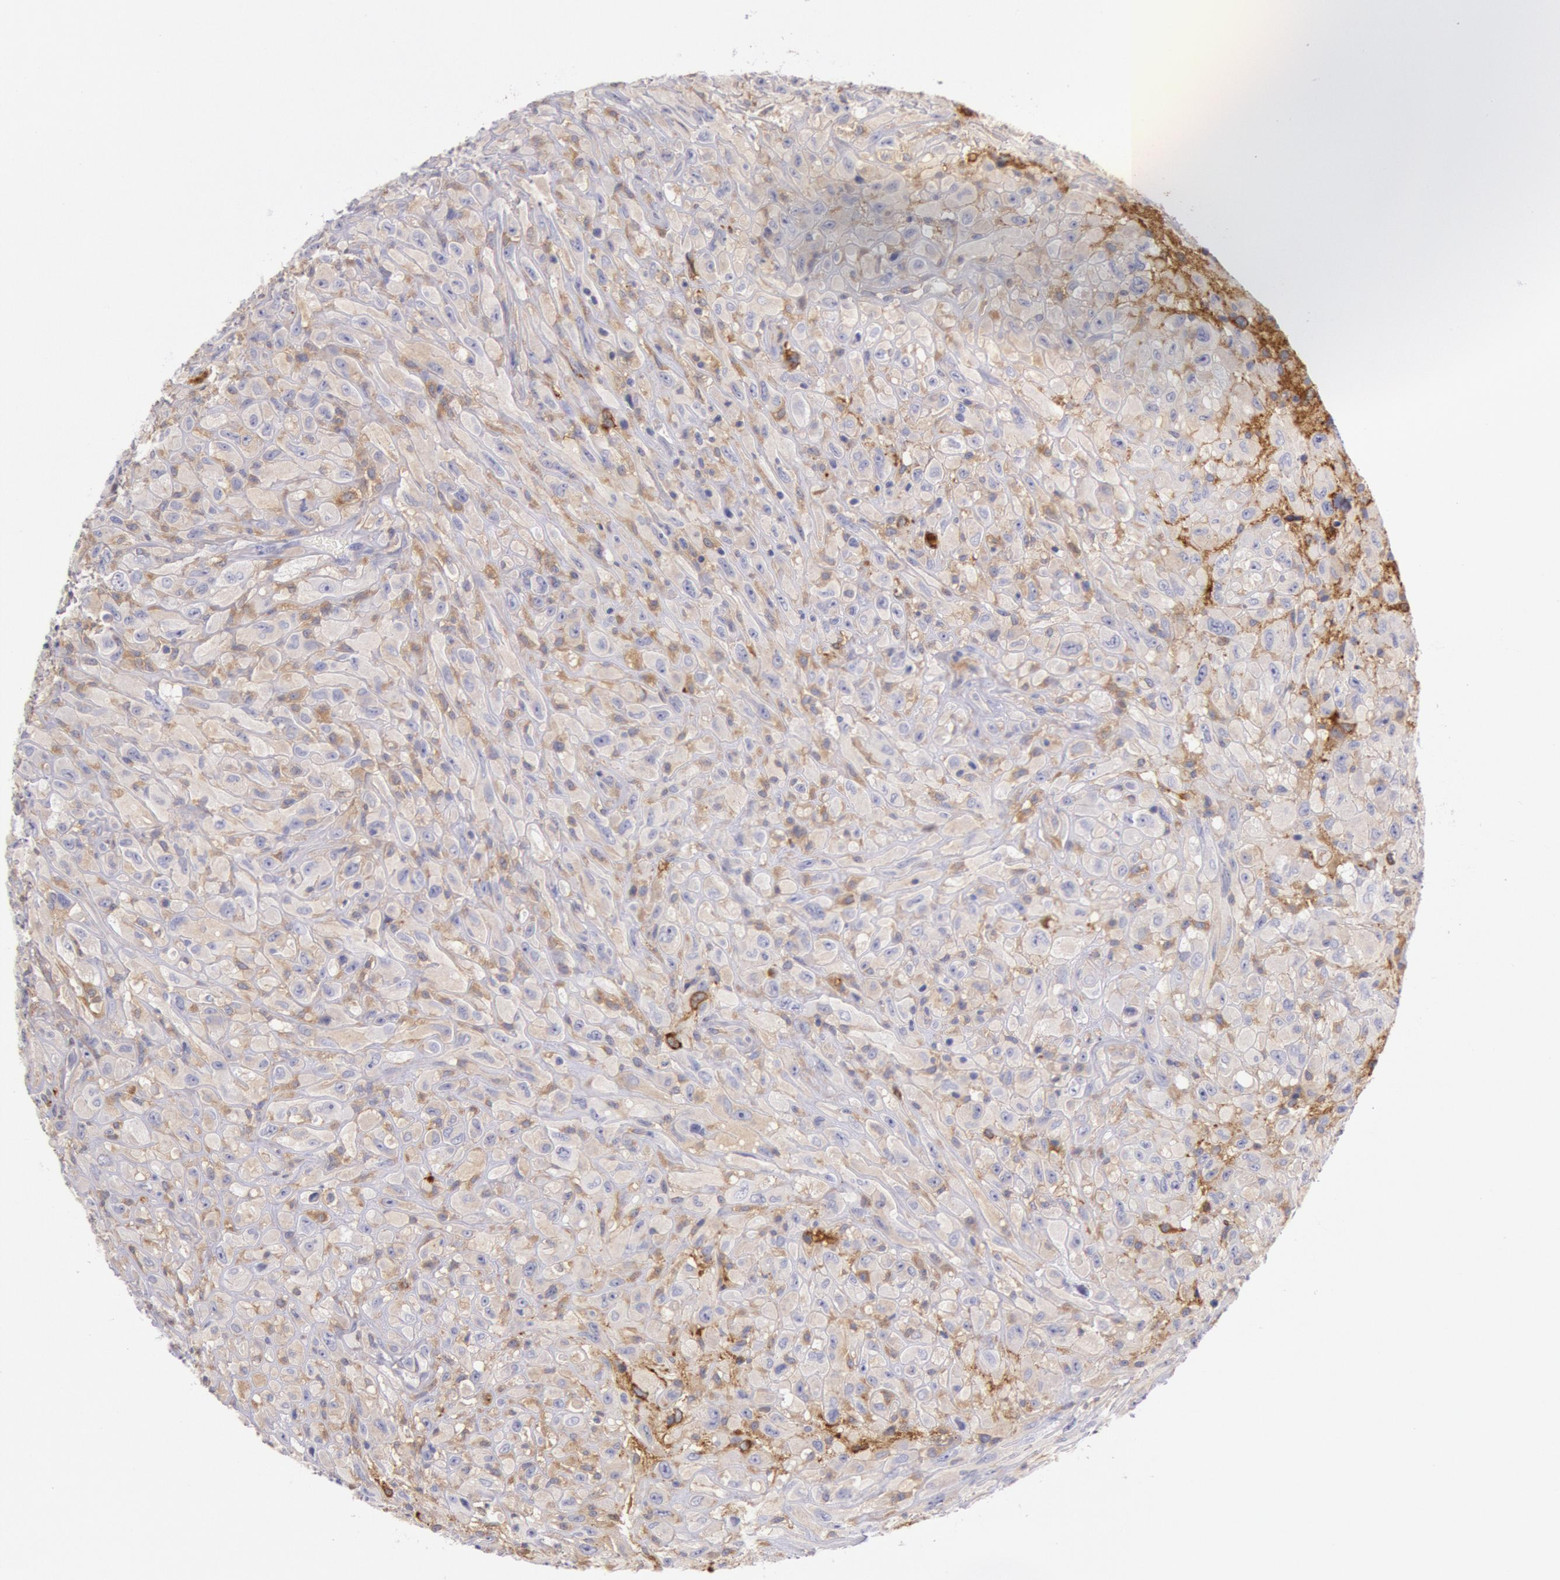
{"staining": {"intensity": "weak", "quantity": "<25%", "location": "cytoplasmic/membranous"}, "tissue": "glioma", "cell_type": "Tumor cells", "image_type": "cancer", "snomed": [{"axis": "morphology", "description": "Glioma, malignant, High grade"}, {"axis": "topography", "description": "Brain"}], "caption": "There is no significant staining in tumor cells of malignant glioma (high-grade).", "gene": "MYO5A", "patient": {"sex": "male", "age": 48}}